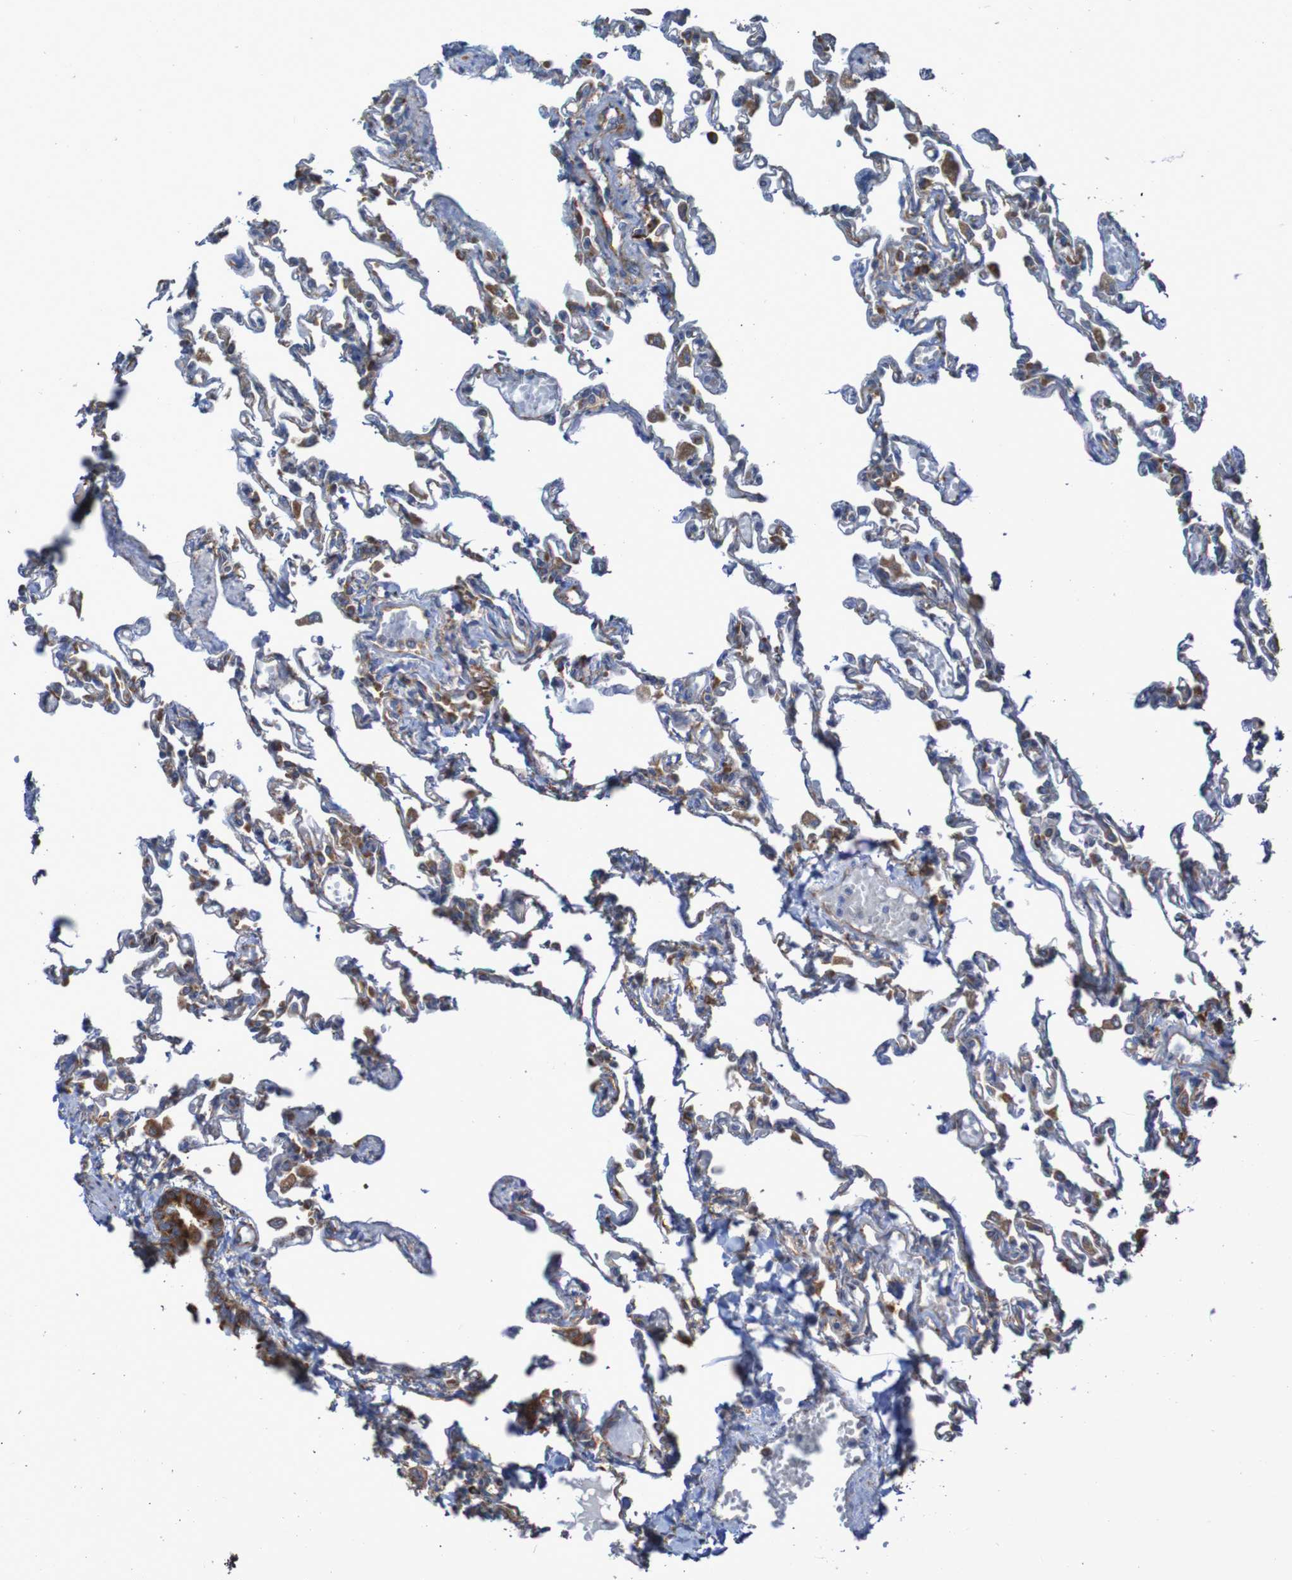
{"staining": {"intensity": "strong", "quantity": ">75%", "location": "cytoplasmic/membranous"}, "tissue": "lung", "cell_type": "Alveolar cells", "image_type": "normal", "snomed": [{"axis": "morphology", "description": "Normal tissue, NOS"}, {"axis": "topography", "description": "Lung"}], "caption": "Immunohistochemical staining of unremarkable lung demonstrates high levels of strong cytoplasmic/membranous positivity in approximately >75% of alveolar cells.", "gene": "RPL10", "patient": {"sex": "male", "age": 21}}